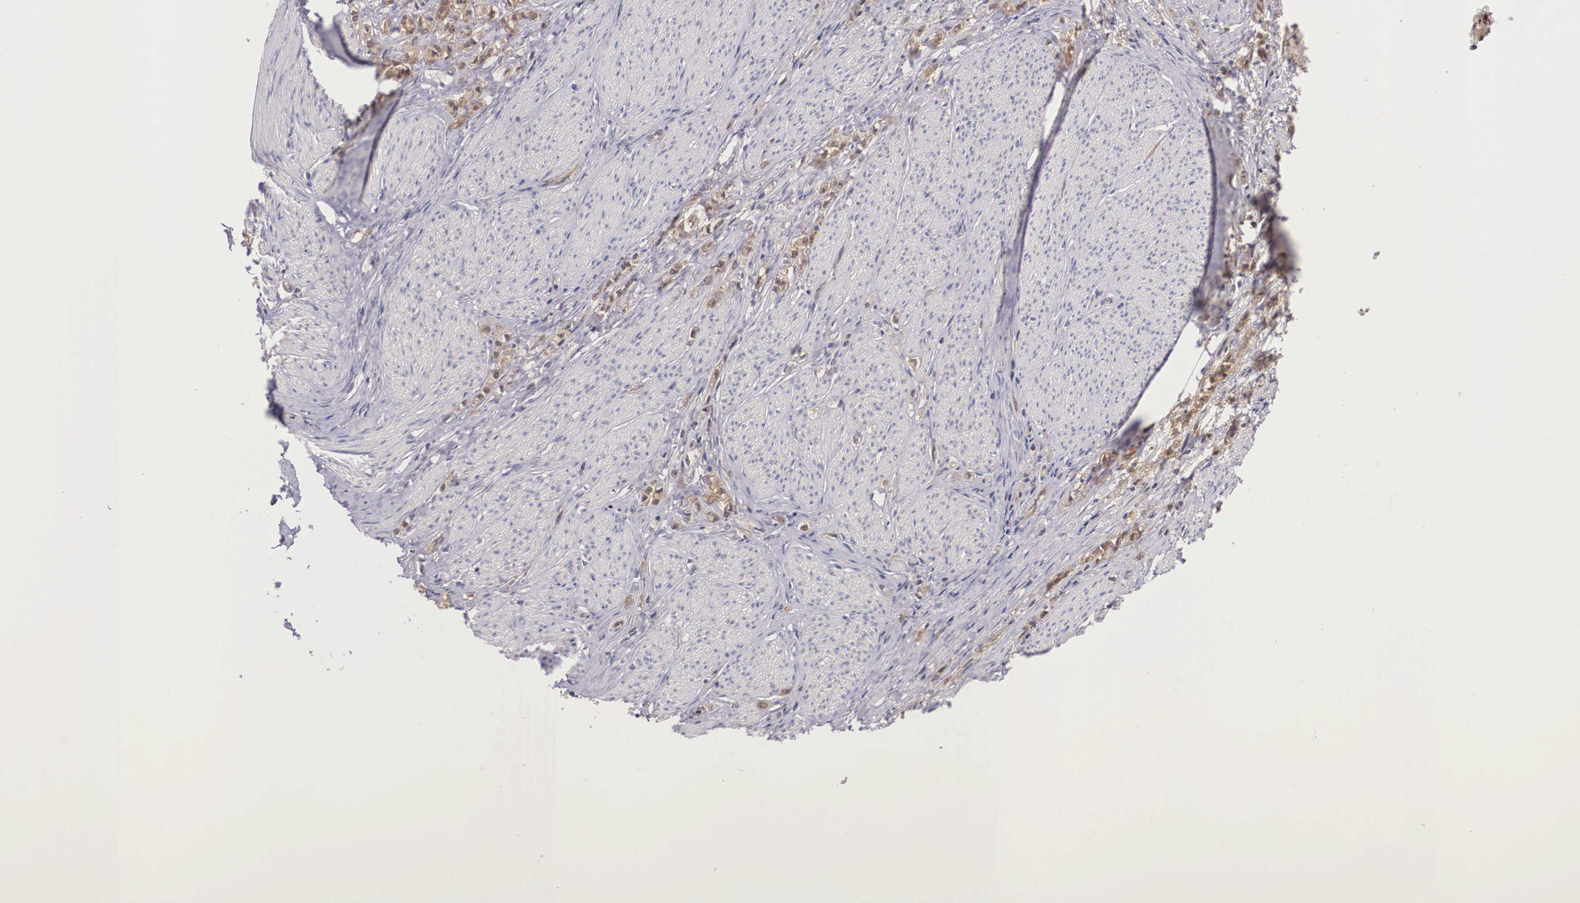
{"staining": {"intensity": "moderate", "quantity": "25%-75%", "location": "cytoplasmic/membranous"}, "tissue": "stomach cancer", "cell_type": "Tumor cells", "image_type": "cancer", "snomed": [{"axis": "morphology", "description": "Adenocarcinoma, NOS"}, {"axis": "topography", "description": "Stomach"}], "caption": "An image of human stomach cancer (adenocarcinoma) stained for a protein exhibits moderate cytoplasmic/membranous brown staining in tumor cells.", "gene": "IGBP1", "patient": {"sex": "male", "age": 72}}